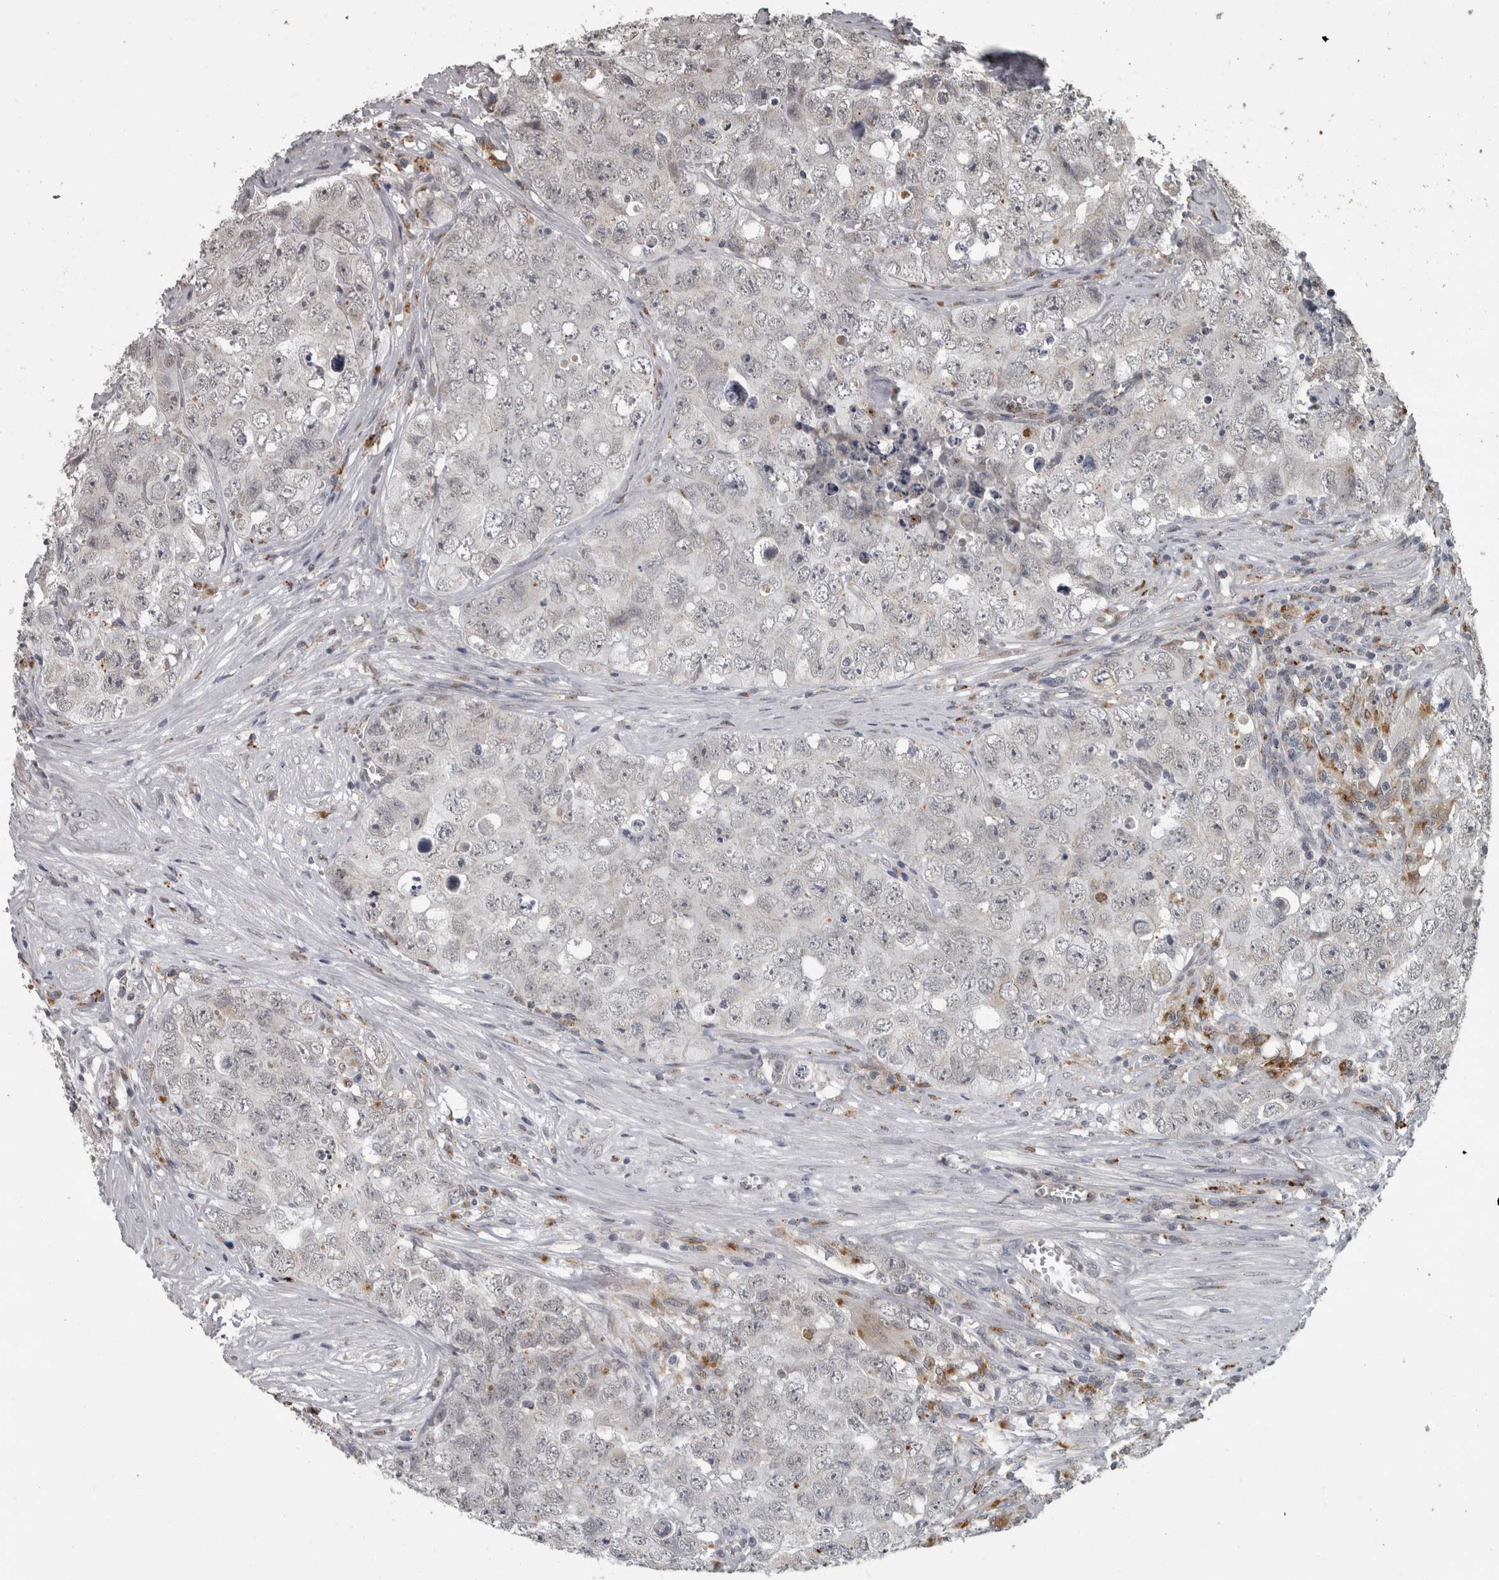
{"staining": {"intensity": "negative", "quantity": "none", "location": "none"}, "tissue": "testis cancer", "cell_type": "Tumor cells", "image_type": "cancer", "snomed": [{"axis": "morphology", "description": "Seminoma, NOS"}, {"axis": "morphology", "description": "Carcinoma, Embryonal, NOS"}, {"axis": "topography", "description": "Testis"}], "caption": "High magnification brightfield microscopy of testis seminoma stained with DAB (3,3'-diaminobenzidine) (brown) and counterstained with hematoxylin (blue): tumor cells show no significant expression. The staining was performed using DAB (3,3'-diaminobenzidine) to visualize the protein expression in brown, while the nuclei were stained in blue with hematoxylin (Magnification: 20x).", "gene": "NAAA", "patient": {"sex": "male", "age": 43}}